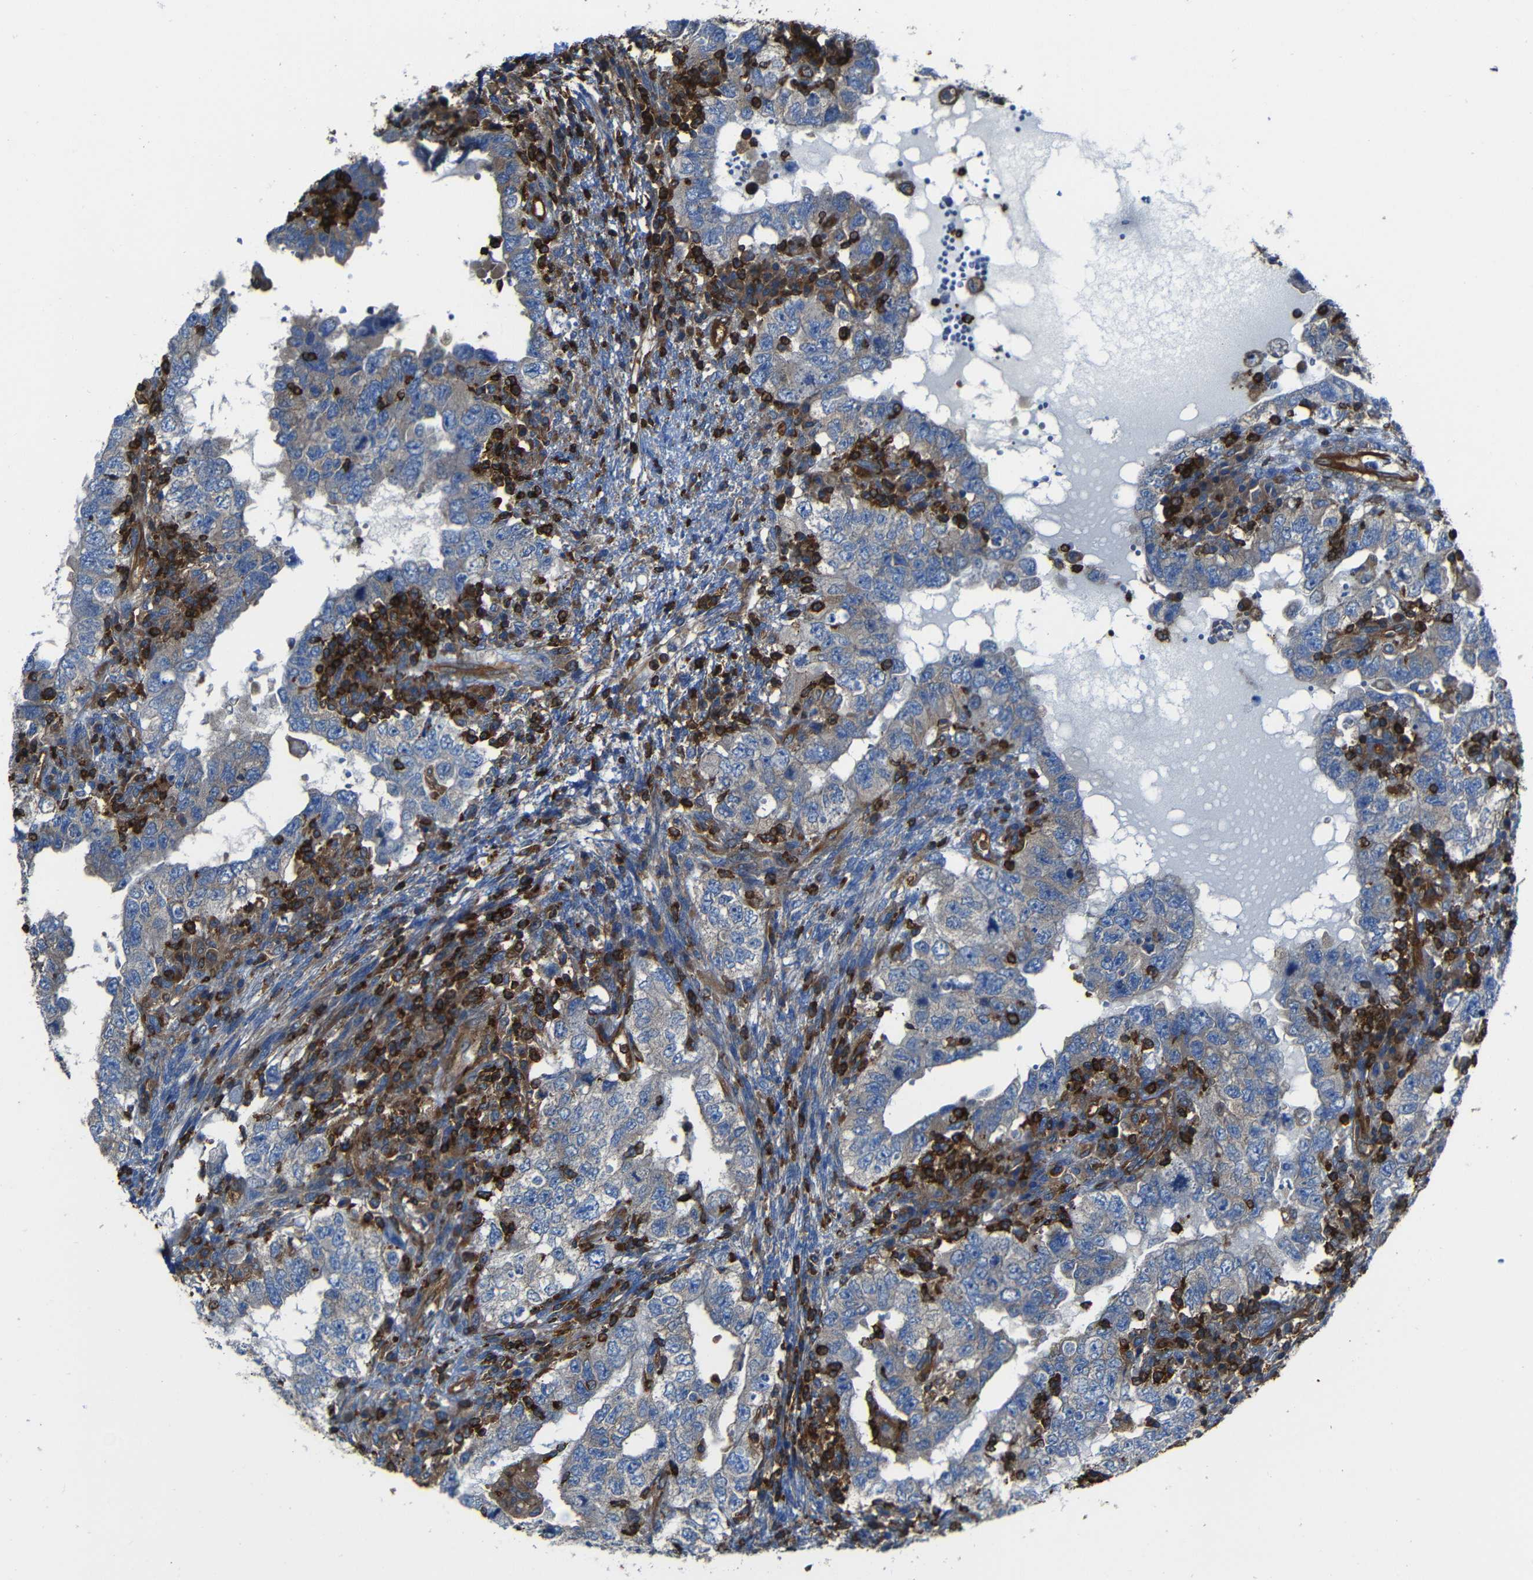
{"staining": {"intensity": "weak", "quantity": "25%-75%", "location": "cytoplasmic/membranous"}, "tissue": "testis cancer", "cell_type": "Tumor cells", "image_type": "cancer", "snomed": [{"axis": "morphology", "description": "Carcinoma, Embryonal, NOS"}, {"axis": "topography", "description": "Testis"}], "caption": "Testis embryonal carcinoma stained with DAB immunohistochemistry (IHC) demonstrates low levels of weak cytoplasmic/membranous positivity in approximately 25%-75% of tumor cells.", "gene": "ARHGEF1", "patient": {"sex": "male", "age": 26}}